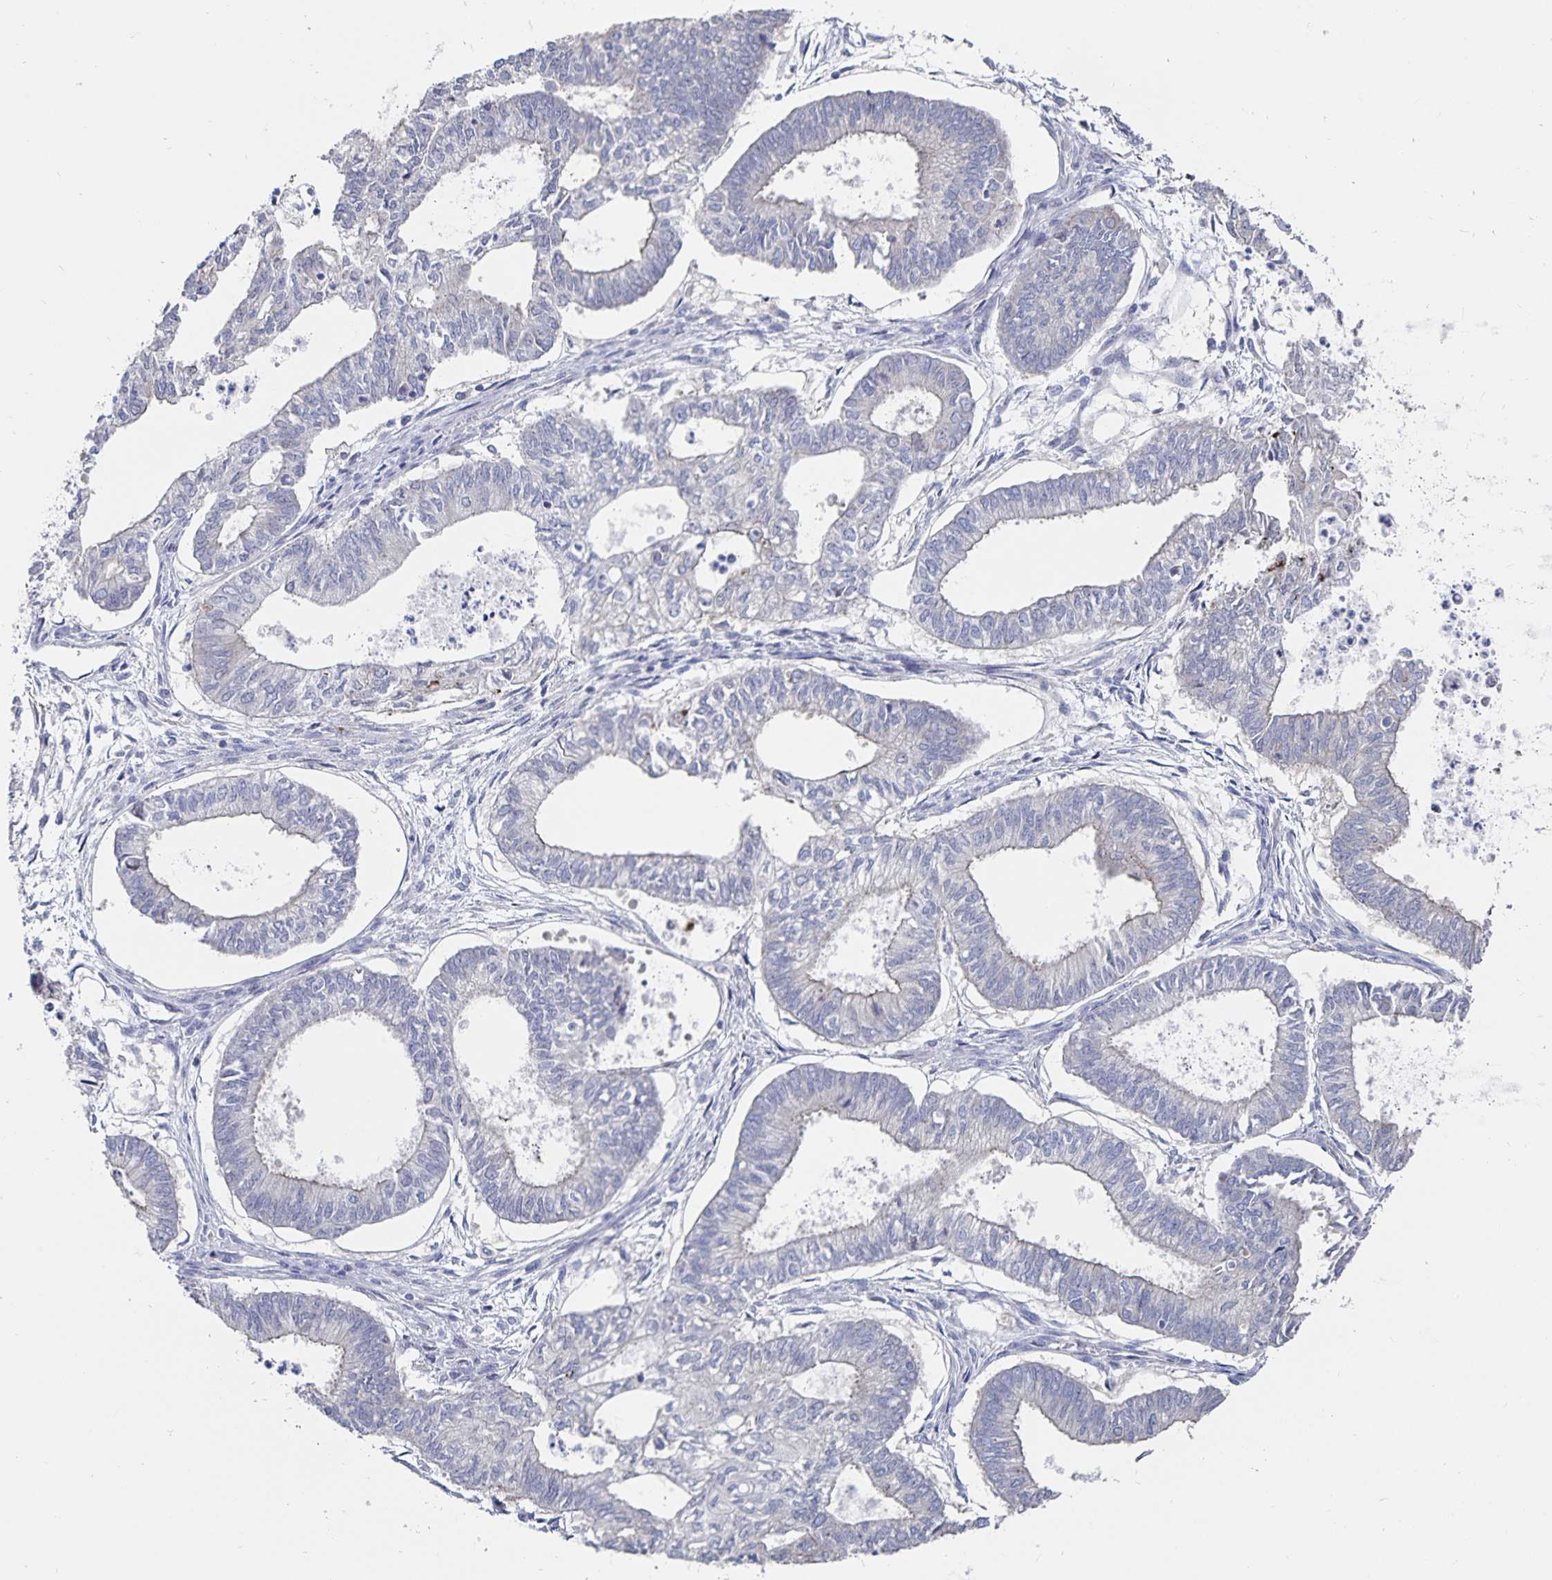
{"staining": {"intensity": "negative", "quantity": "none", "location": "none"}, "tissue": "ovarian cancer", "cell_type": "Tumor cells", "image_type": "cancer", "snomed": [{"axis": "morphology", "description": "Carcinoma, endometroid"}, {"axis": "topography", "description": "Ovary"}], "caption": "Histopathology image shows no protein staining in tumor cells of endometroid carcinoma (ovarian) tissue.", "gene": "SSTR1", "patient": {"sex": "female", "age": 64}}